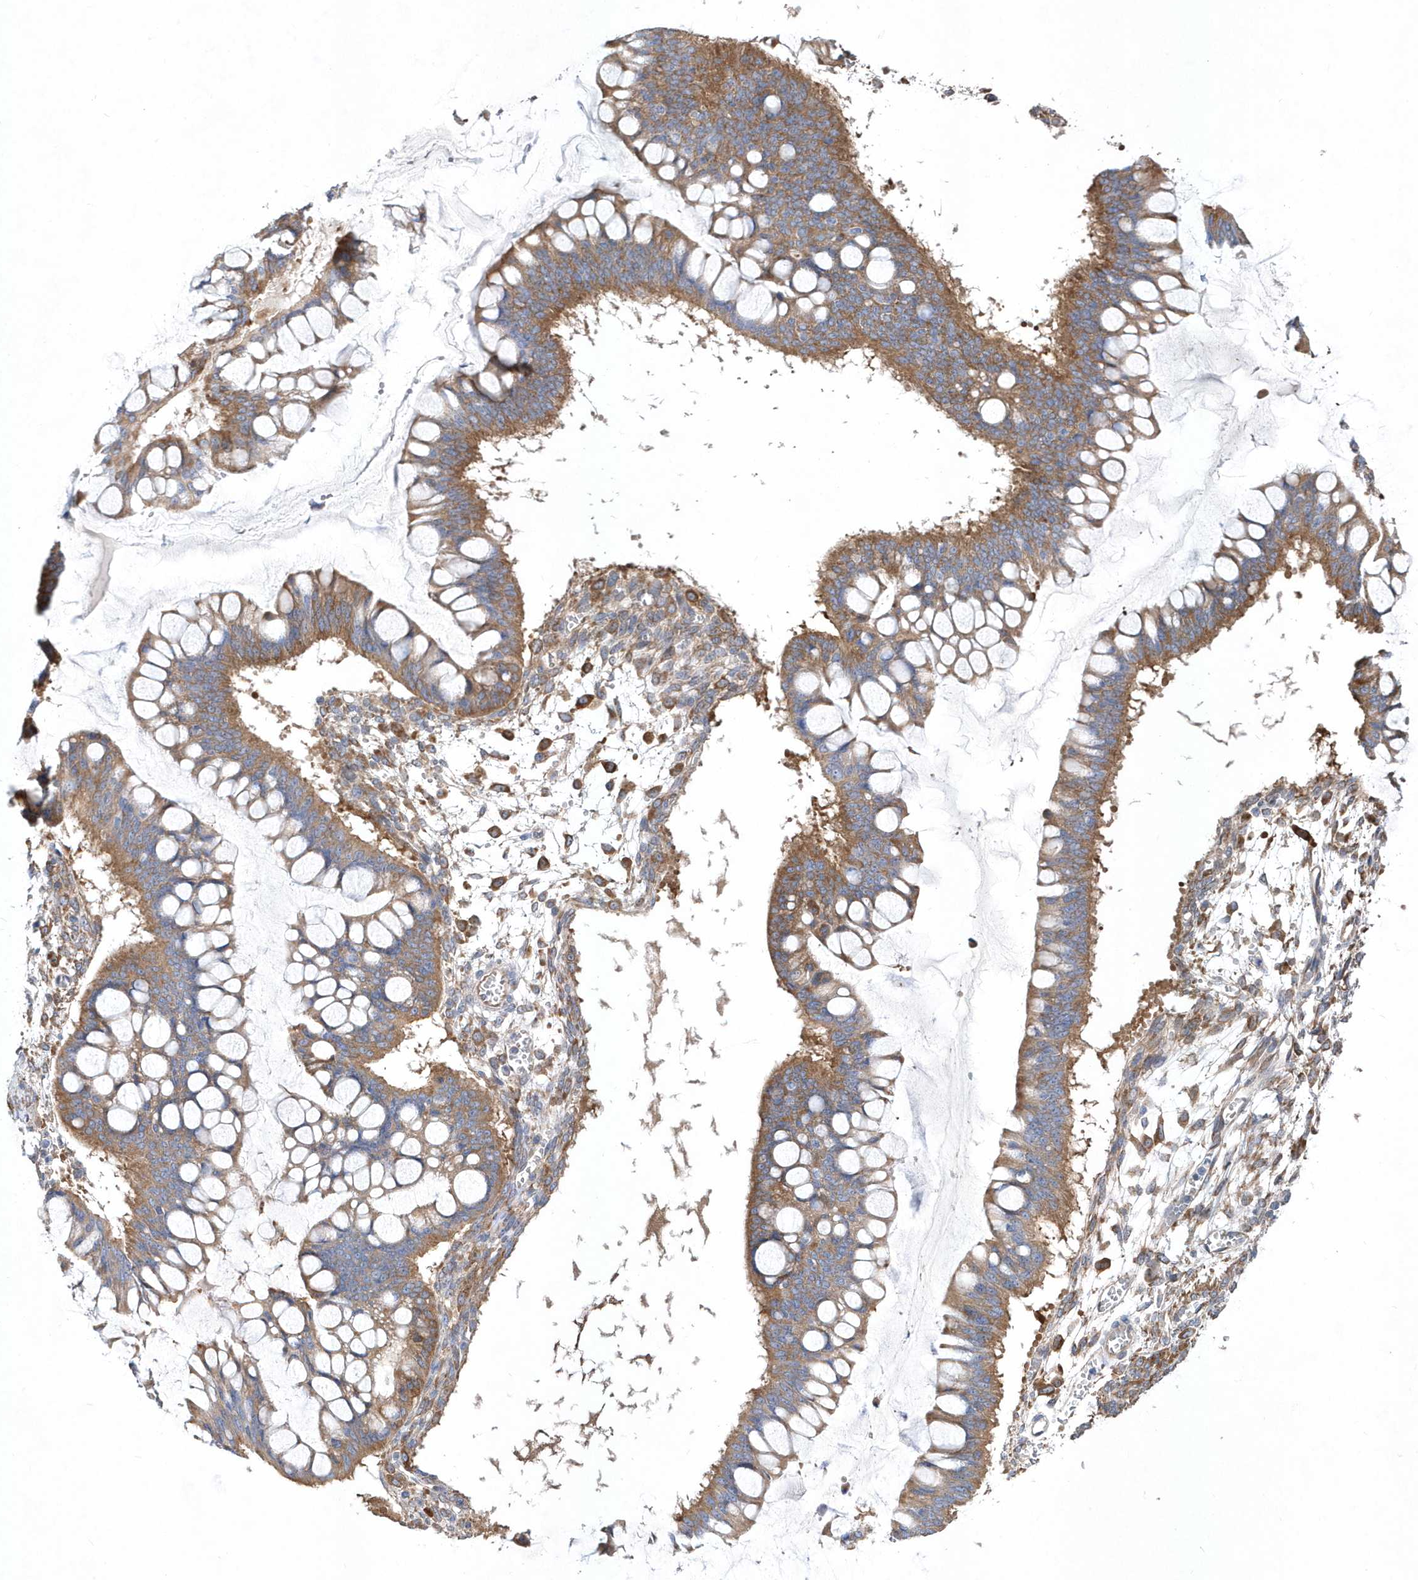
{"staining": {"intensity": "moderate", "quantity": ">75%", "location": "cytoplasmic/membranous"}, "tissue": "ovarian cancer", "cell_type": "Tumor cells", "image_type": "cancer", "snomed": [{"axis": "morphology", "description": "Cystadenocarcinoma, mucinous, NOS"}, {"axis": "topography", "description": "Ovary"}], "caption": "IHC staining of ovarian mucinous cystadenocarcinoma, which reveals medium levels of moderate cytoplasmic/membranous expression in approximately >75% of tumor cells indicating moderate cytoplasmic/membranous protein positivity. The staining was performed using DAB (3,3'-diaminobenzidine) (brown) for protein detection and nuclei were counterstained in hematoxylin (blue).", "gene": "JKAMP", "patient": {"sex": "female", "age": 73}}